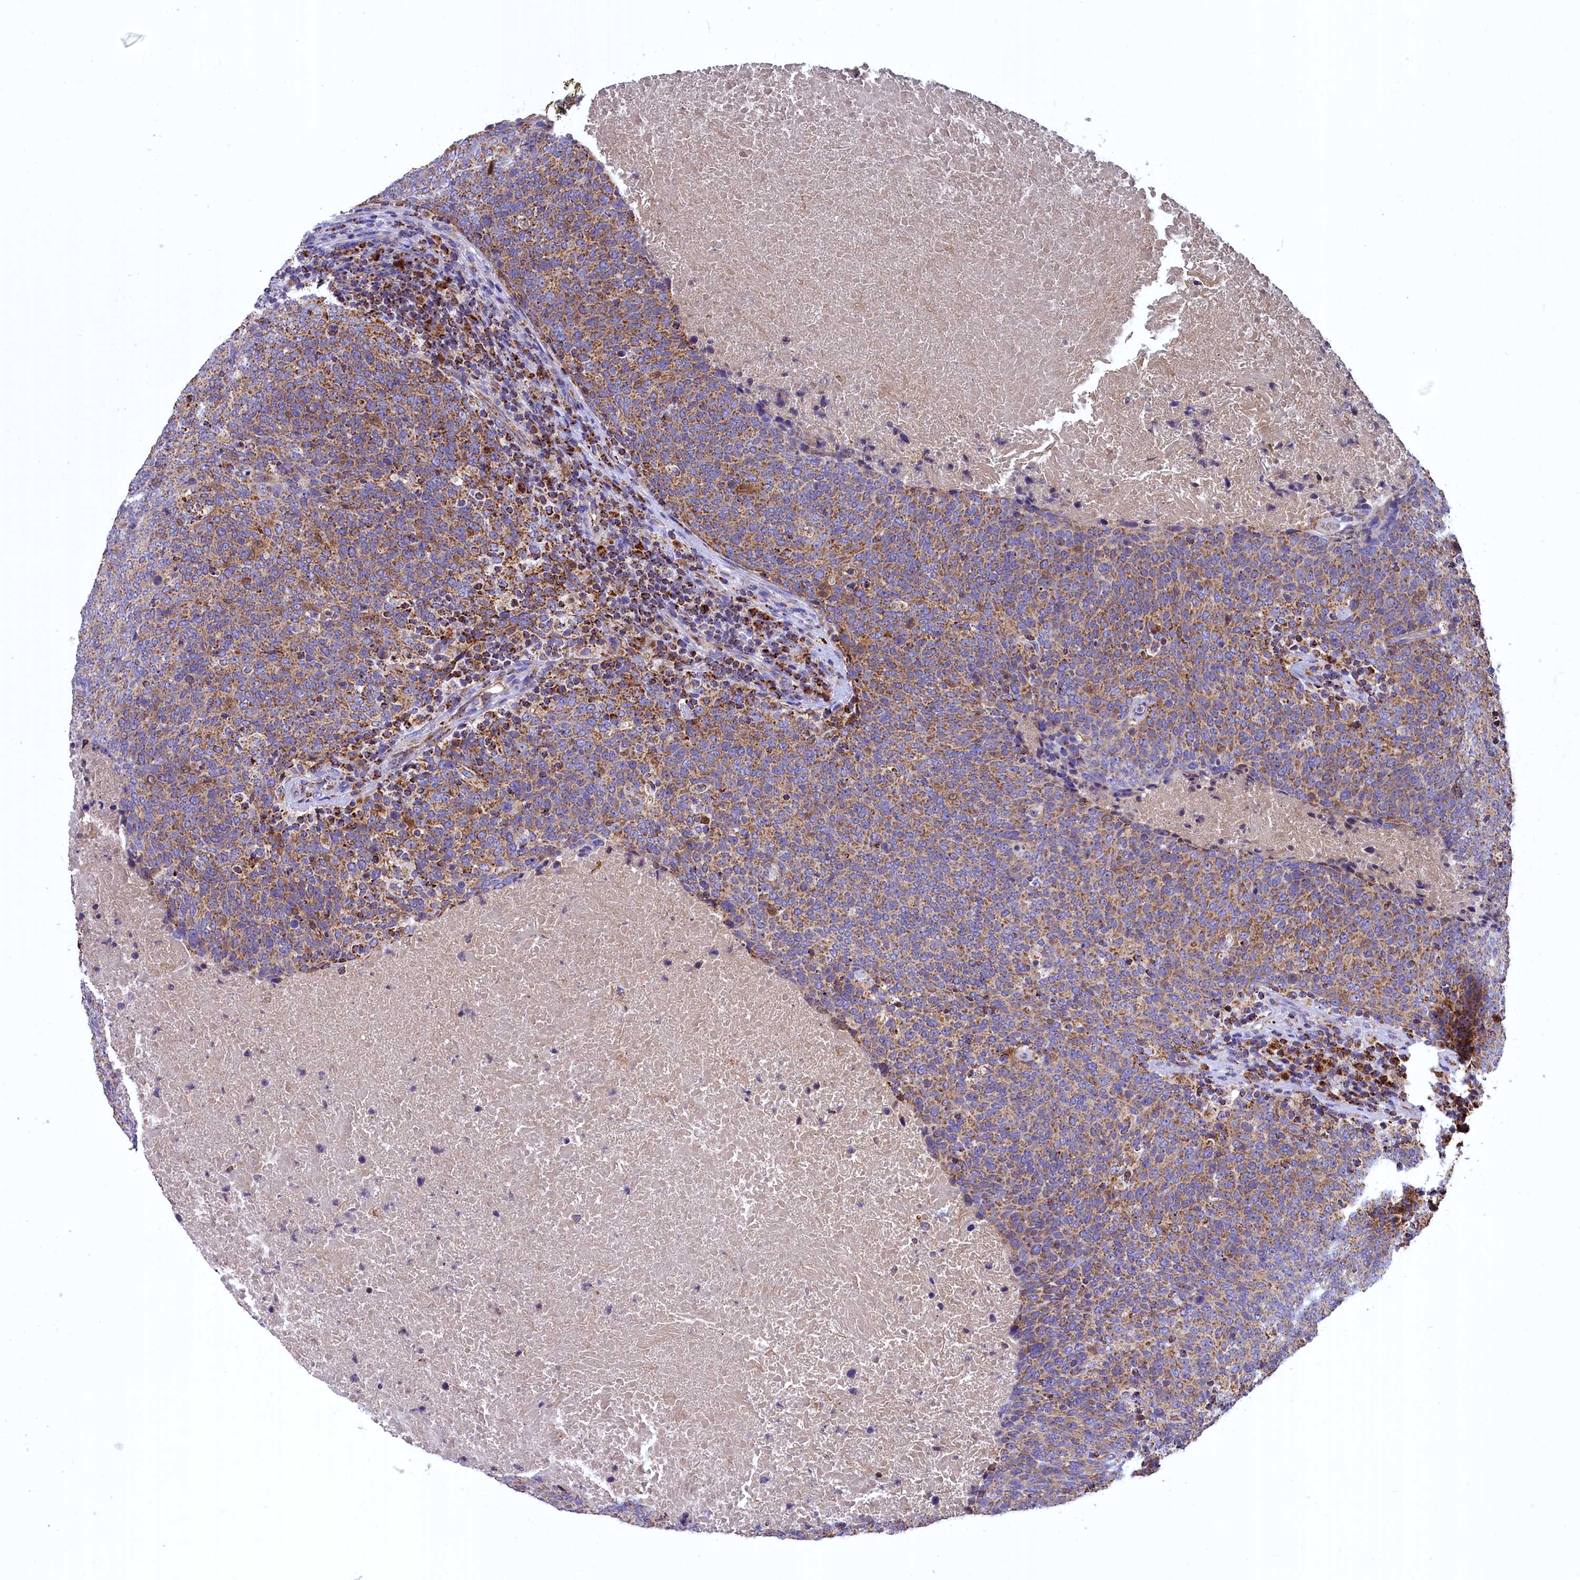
{"staining": {"intensity": "moderate", "quantity": "25%-75%", "location": "cytoplasmic/membranous"}, "tissue": "head and neck cancer", "cell_type": "Tumor cells", "image_type": "cancer", "snomed": [{"axis": "morphology", "description": "Squamous cell carcinoma, NOS"}, {"axis": "morphology", "description": "Squamous cell carcinoma, metastatic, NOS"}, {"axis": "topography", "description": "Lymph node"}, {"axis": "topography", "description": "Head-Neck"}], "caption": "A high-resolution histopathology image shows immunohistochemistry staining of head and neck cancer (metastatic squamous cell carcinoma), which demonstrates moderate cytoplasmic/membranous staining in about 25%-75% of tumor cells.", "gene": "COX17", "patient": {"sex": "male", "age": 62}}